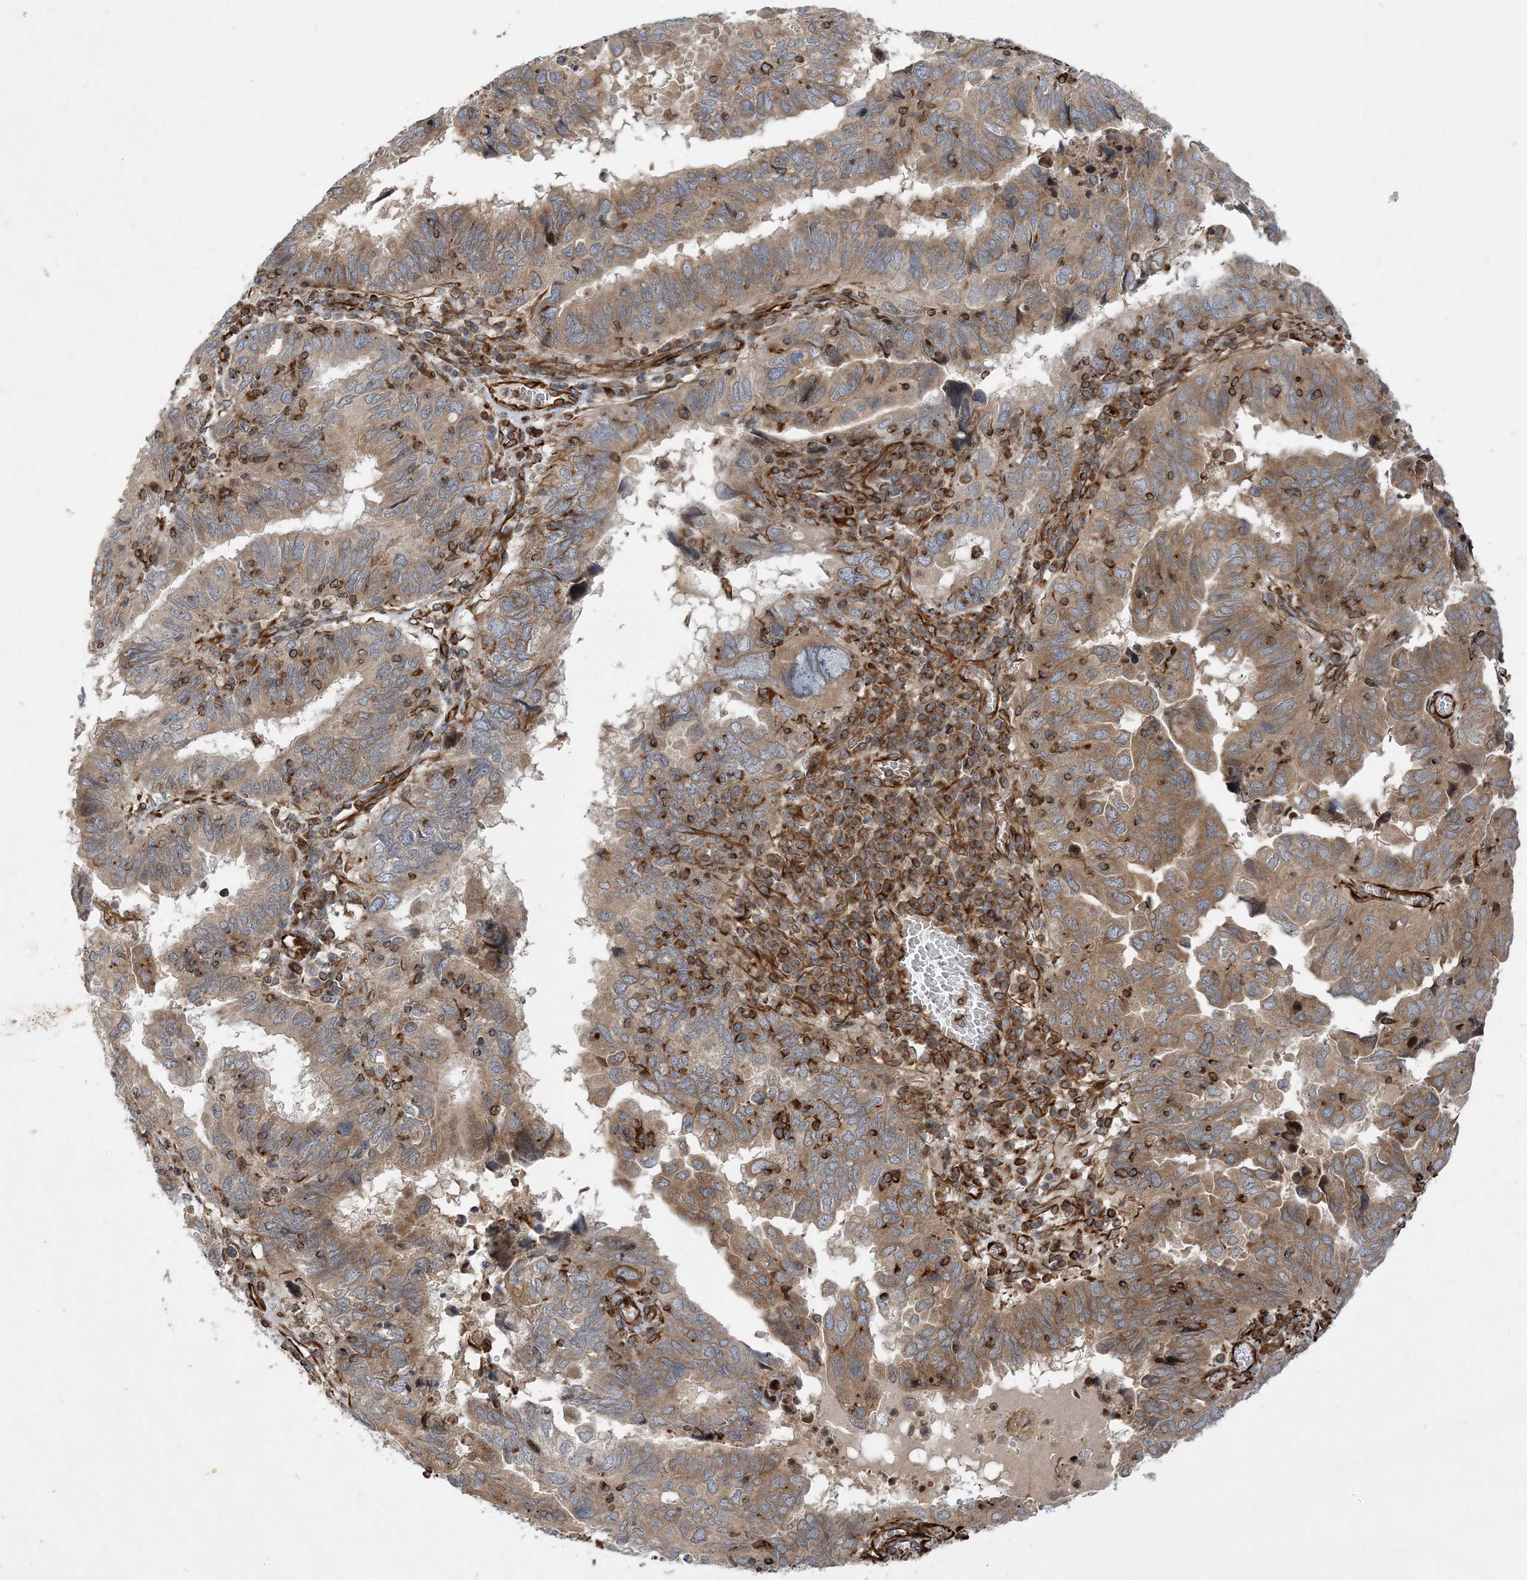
{"staining": {"intensity": "moderate", "quantity": ">75%", "location": "cytoplasmic/membranous"}, "tissue": "endometrial cancer", "cell_type": "Tumor cells", "image_type": "cancer", "snomed": [{"axis": "morphology", "description": "Adenocarcinoma, NOS"}, {"axis": "topography", "description": "Uterus"}], "caption": "Immunohistochemistry photomicrograph of neoplastic tissue: human adenocarcinoma (endometrial) stained using IHC shows medium levels of moderate protein expression localized specifically in the cytoplasmic/membranous of tumor cells, appearing as a cytoplasmic/membranous brown color.", "gene": "FAM114A2", "patient": {"sex": "female", "age": 77}}